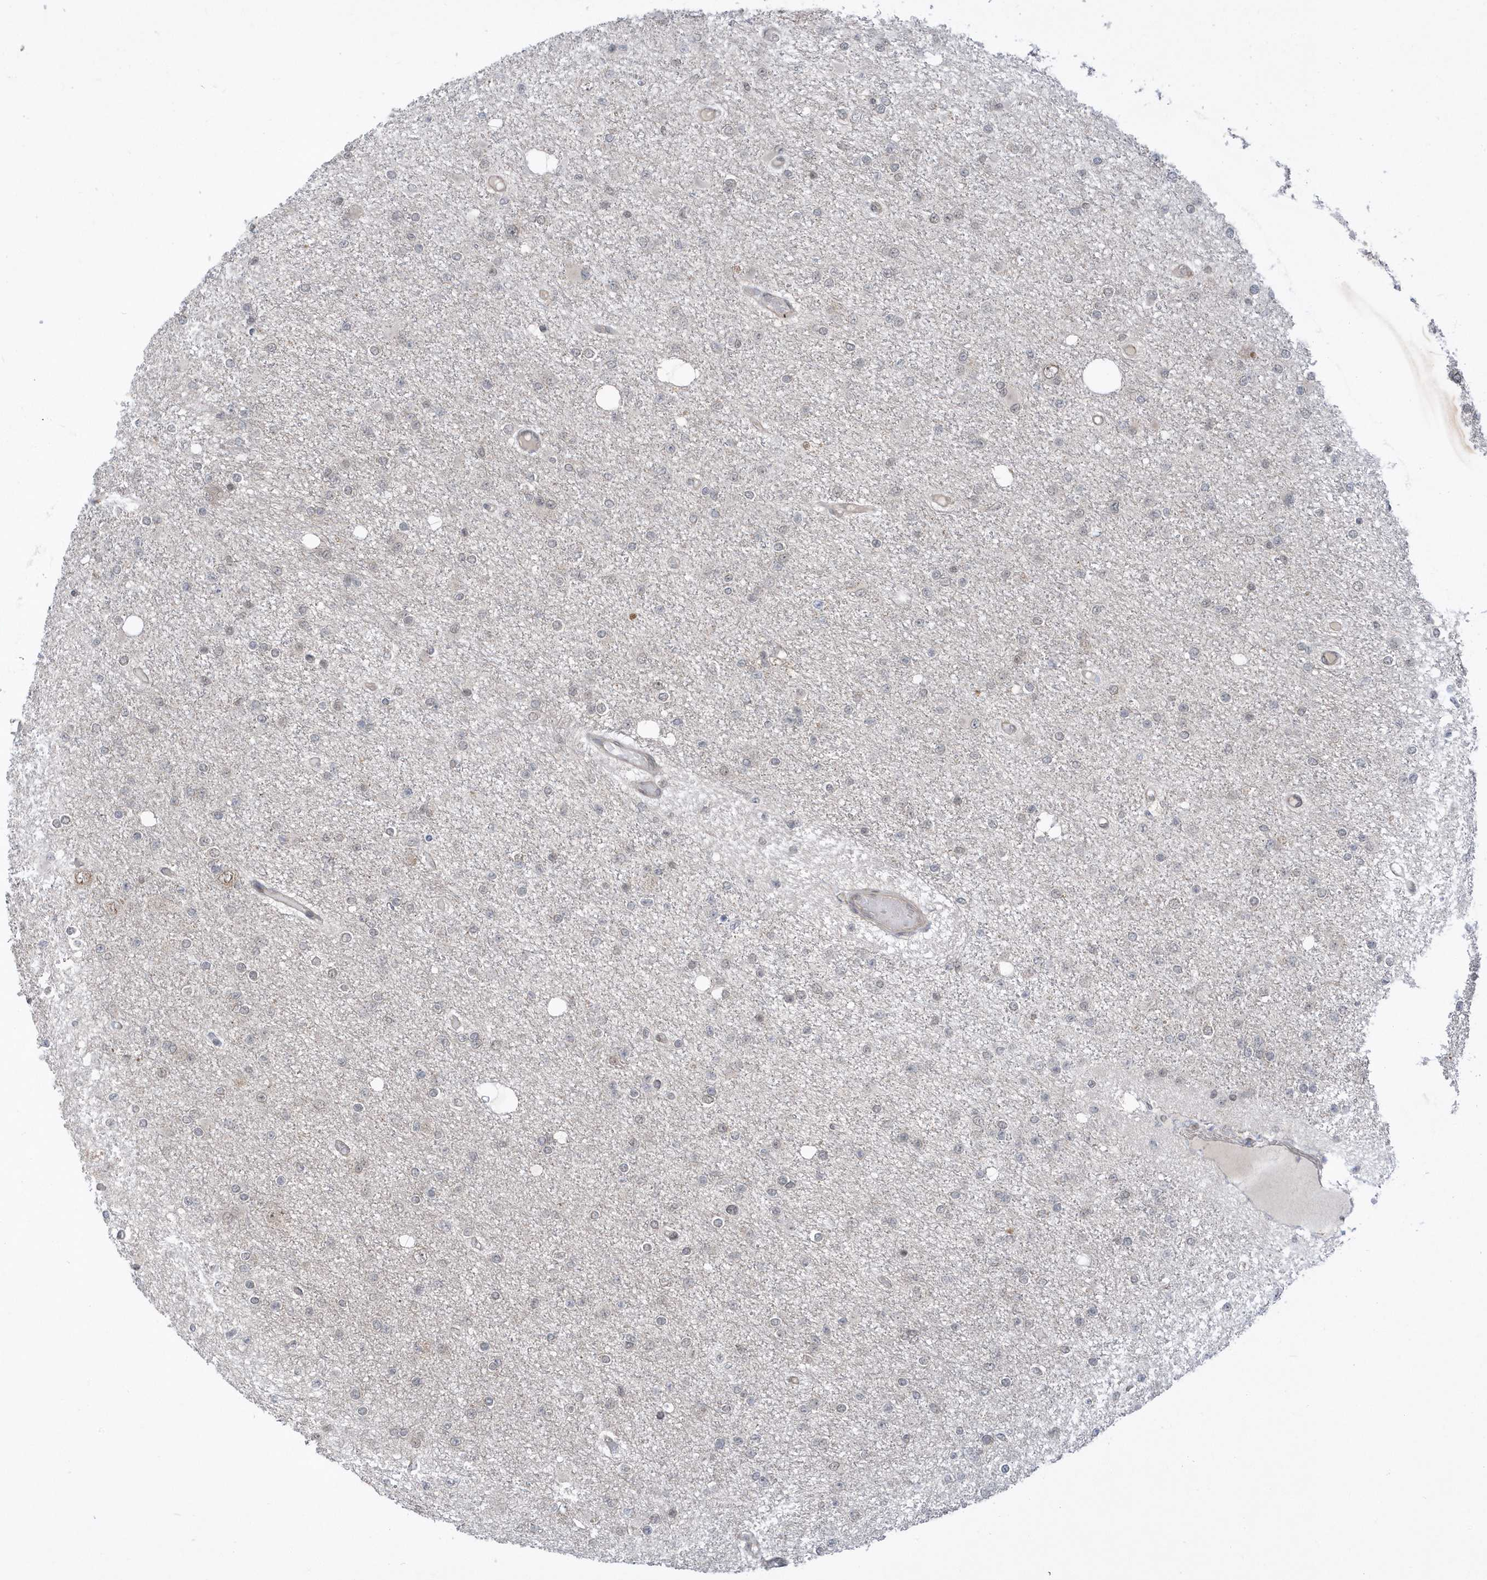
{"staining": {"intensity": "negative", "quantity": "none", "location": "none"}, "tissue": "glioma", "cell_type": "Tumor cells", "image_type": "cancer", "snomed": [{"axis": "morphology", "description": "Glioma, malignant, Low grade"}, {"axis": "topography", "description": "Brain"}], "caption": "The micrograph displays no staining of tumor cells in low-grade glioma (malignant). The staining is performed using DAB brown chromogen with nuclei counter-stained in using hematoxylin.", "gene": "USP53", "patient": {"sex": "female", "age": 22}}